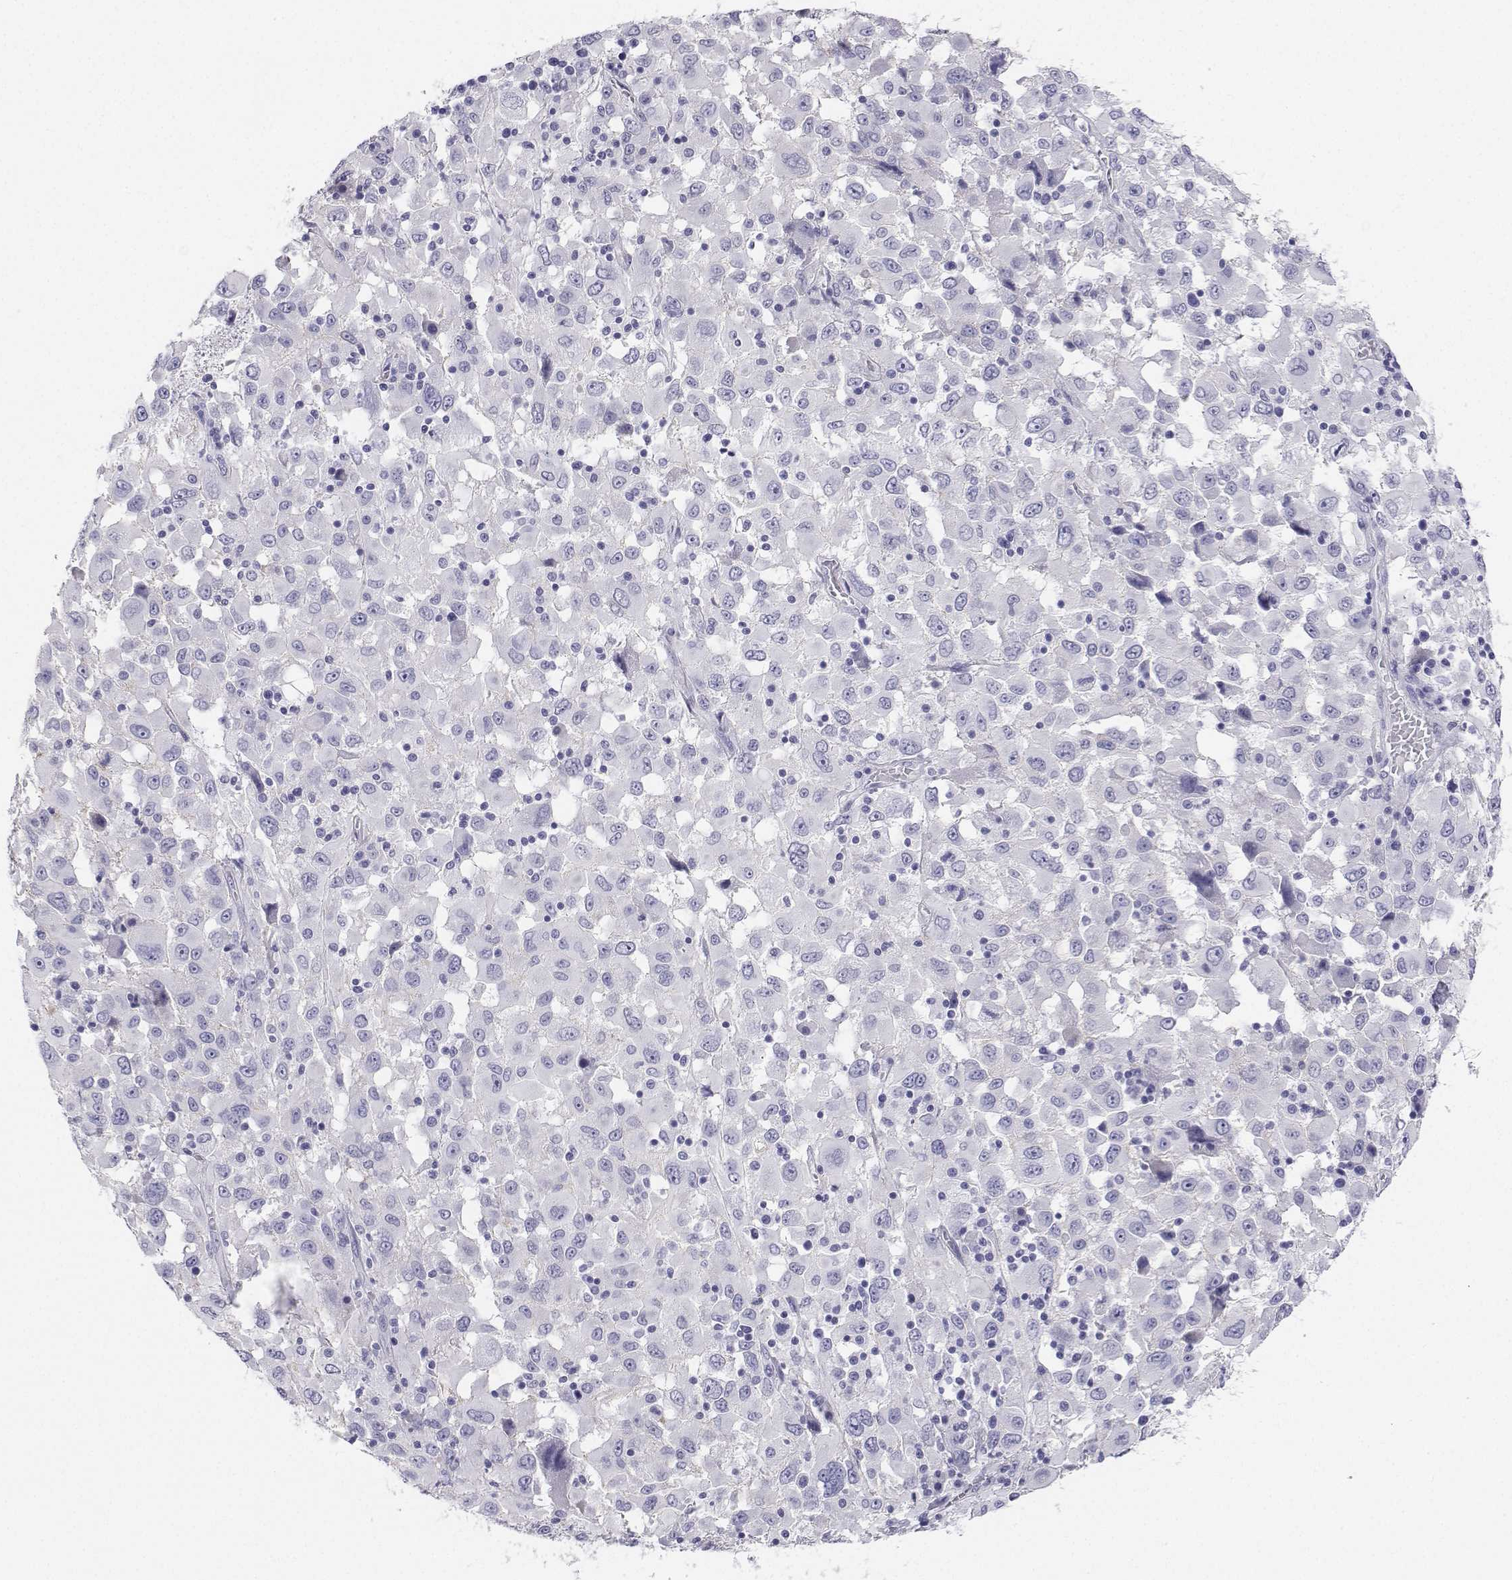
{"staining": {"intensity": "negative", "quantity": "none", "location": "none"}, "tissue": "melanoma", "cell_type": "Tumor cells", "image_type": "cancer", "snomed": [{"axis": "morphology", "description": "Malignant melanoma, Metastatic site"}, {"axis": "topography", "description": "Soft tissue"}], "caption": "DAB immunohistochemical staining of human malignant melanoma (metastatic site) demonstrates no significant positivity in tumor cells.", "gene": "BHMT", "patient": {"sex": "male", "age": 50}}